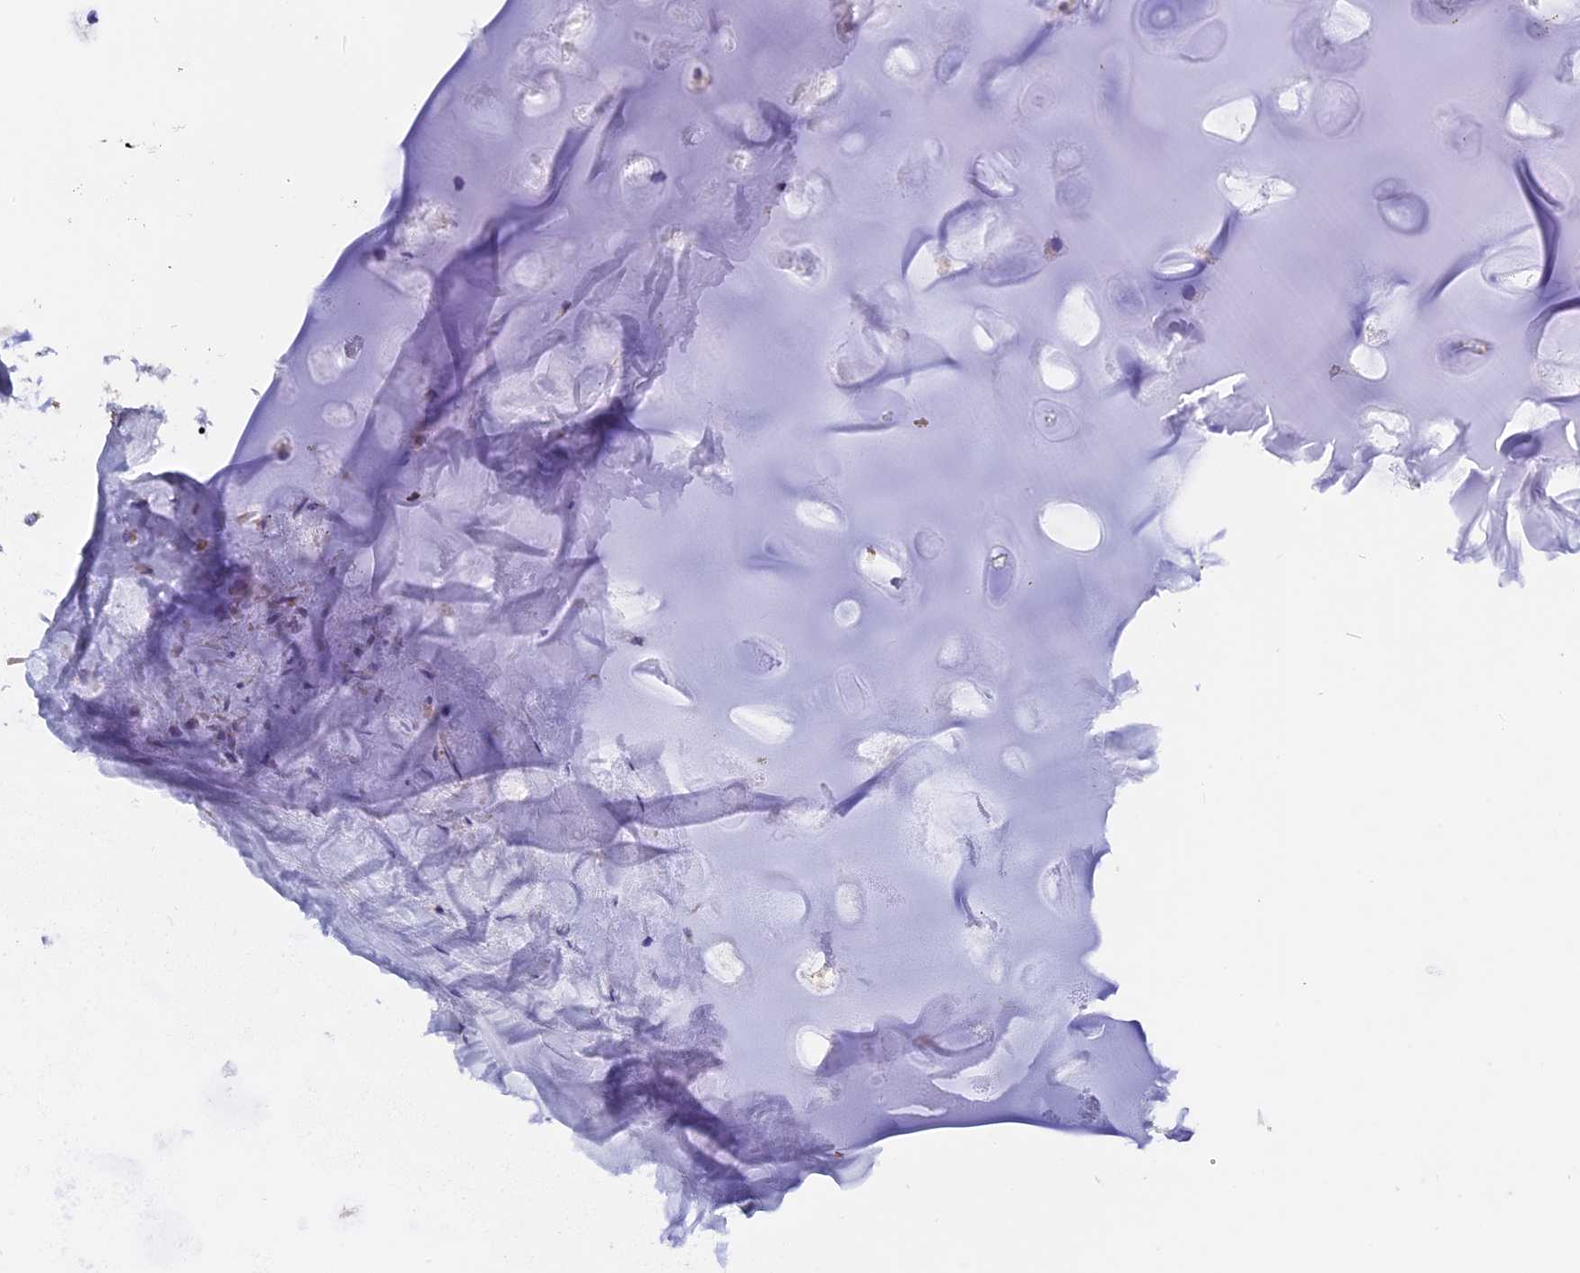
{"staining": {"intensity": "negative", "quantity": "none", "location": "none"}, "tissue": "adipose tissue", "cell_type": "Adipocytes", "image_type": "normal", "snomed": [{"axis": "morphology", "description": "Normal tissue, NOS"}, {"axis": "topography", "description": "Lymph node"}, {"axis": "topography", "description": "Cartilage tissue"}, {"axis": "topography", "description": "Bronchus"}], "caption": "The photomicrograph demonstrates no significant staining in adipocytes of adipose tissue.", "gene": "FBXW9", "patient": {"sex": "male", "age": 63}}